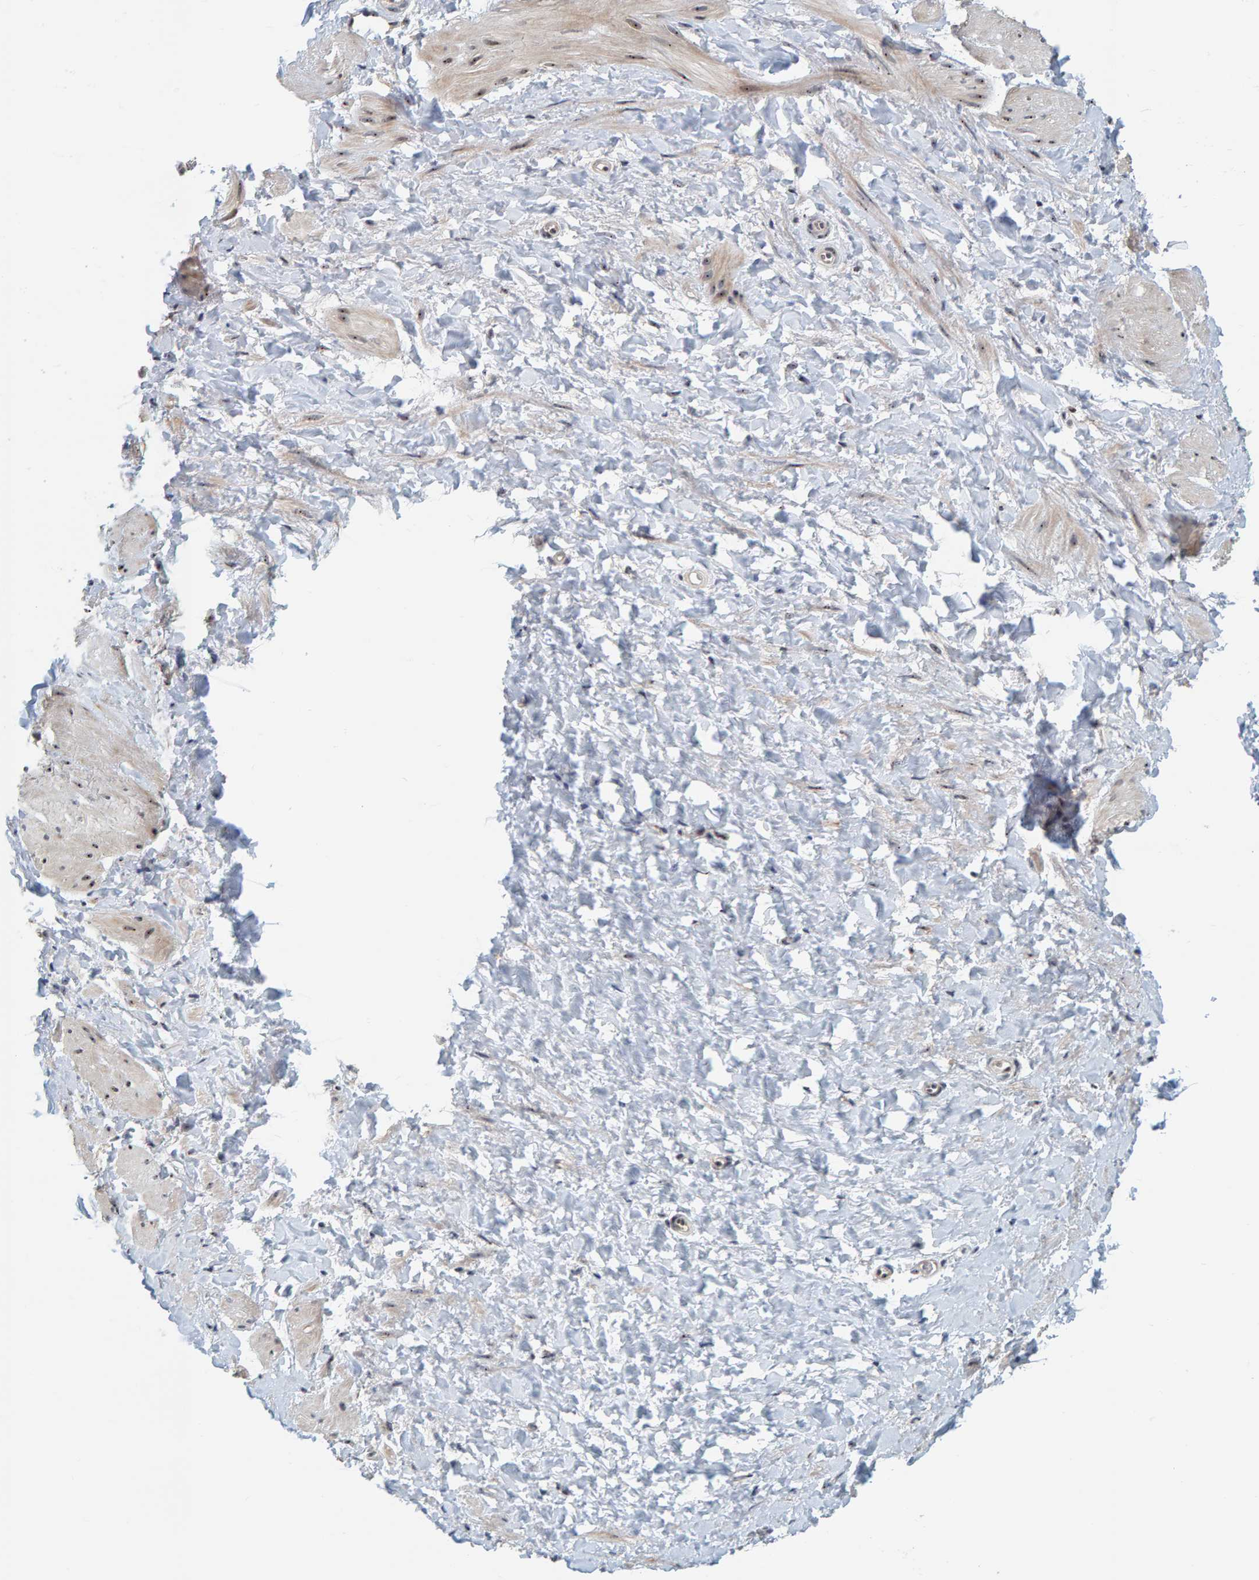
{"staining": {"intensity": "weak", "quantity": ">75%", "location": "nuclear"}, "tissue": "smooth muscle", "cell_type": "Smooth muscle cells", "image_type": "normal", "snomed": [{"axis": "morphology", "description": "Normal tissue, NOS"}, {"axis": "topography", "description": "Smooth muscle"}], "caption": "Weak nuclear positivity is present in about >75% of smooth muscle cells in normal smooth muscle.", "gene": "POLR1E", "patient": {"sex": "male", "age": 16}}